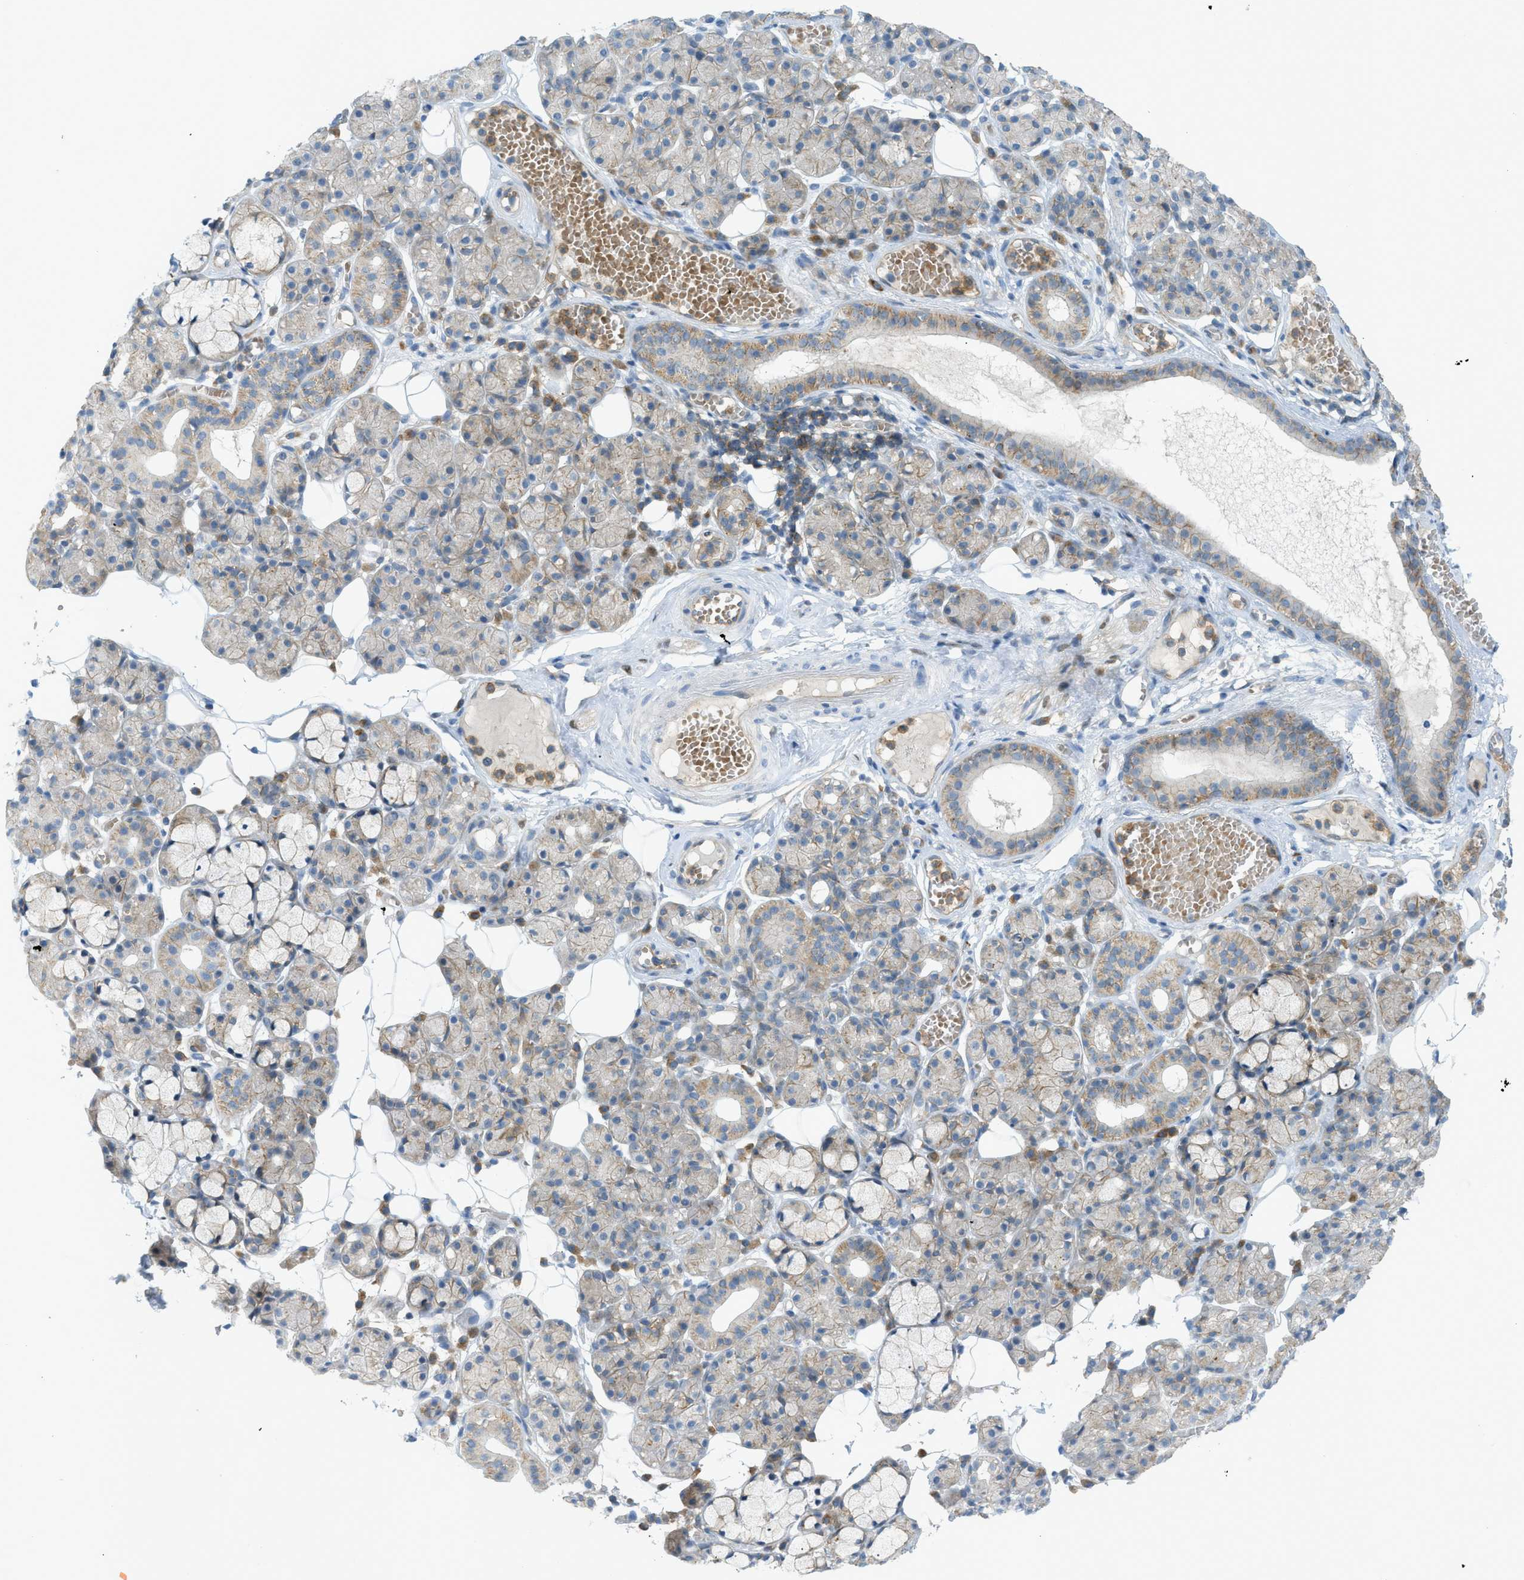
{"staining": {"intensity": "weak", "quantity": "25%-75%", "location": "cytoplasmic/membranous"}, "tissue": "salivary gland", "cell_type": "Glandular cells", "image_type": "normal", "snomed": [{"axis": "morphology", "description": "Normal tissue, NOS"}, {"axis": "topography", "description": "Salivary gland"}], "caption": "Glandular cells reveal weak cytoplasmic/membranous positivity in approximately 25%-75% of cells in normal salivary gland.", "gene": "GRK6", "patient": {"sex": "male", "age": 63}}